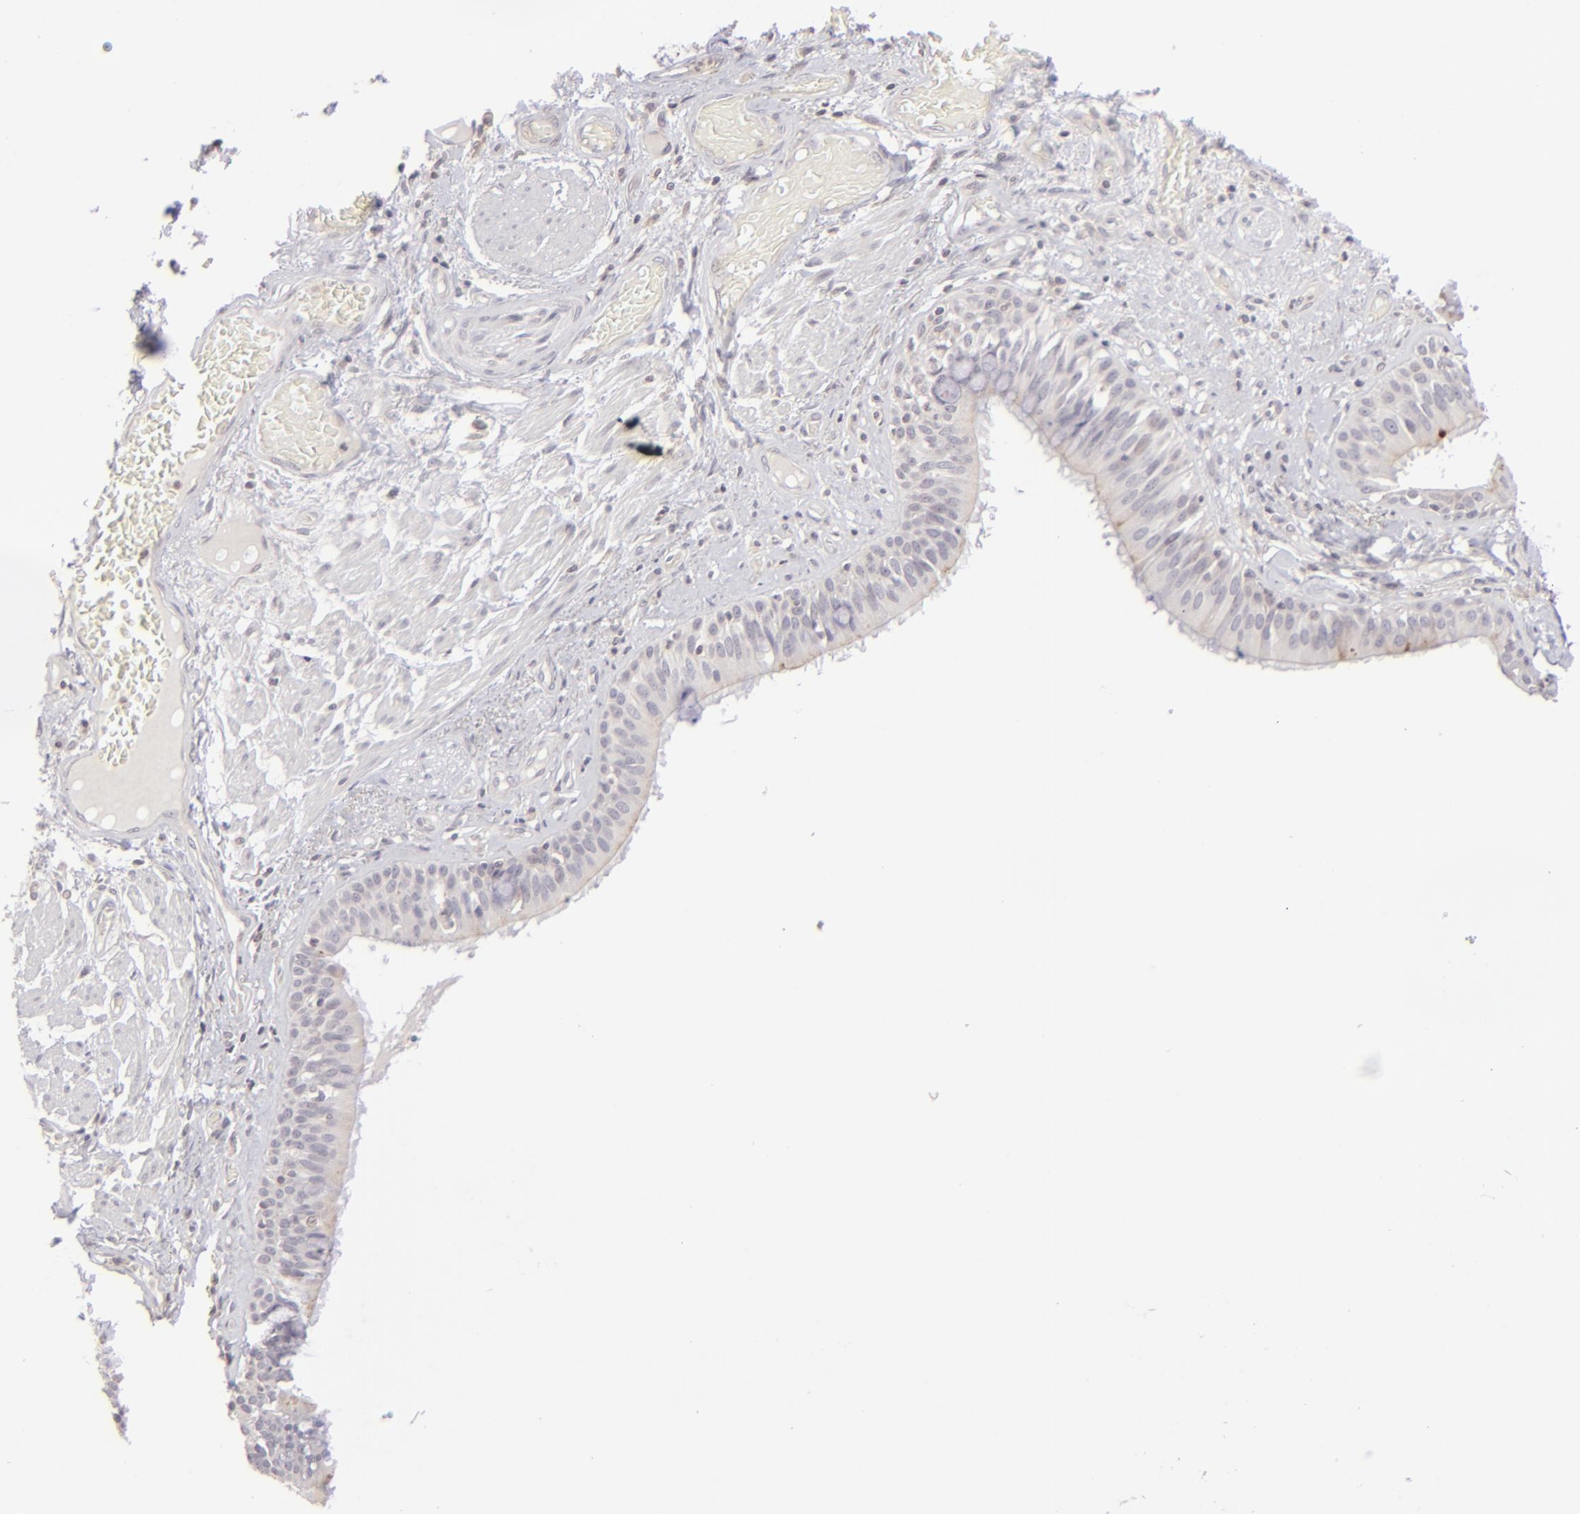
{"staining": {"intensity": "moderate", "quantity": "<25%", "location": "cytoplasmic/membranous"}, "tissue": "bronchus", "cell_type": "Respiratory epithelial cells", "image_type": "normal", "snomed": [{"axis": "morphology", "description": "Normal tissue, NOS"}, {"axis": "morphology", "description": "Squamous cell carcinoma, NOS"}, {"axis": "topography", "description": "Bronchus"}, {"axis": "topography", "description": "Lung"}], "caption": "There is low levels of moderate cytoplasmic/membranous positivity in respiratory epithelial cells of normal bronchus, as demonstrated by immunohistochemical staining (brown color).", "gene": "CLDN2", "patient": {"sex": "female", "age": 47}}